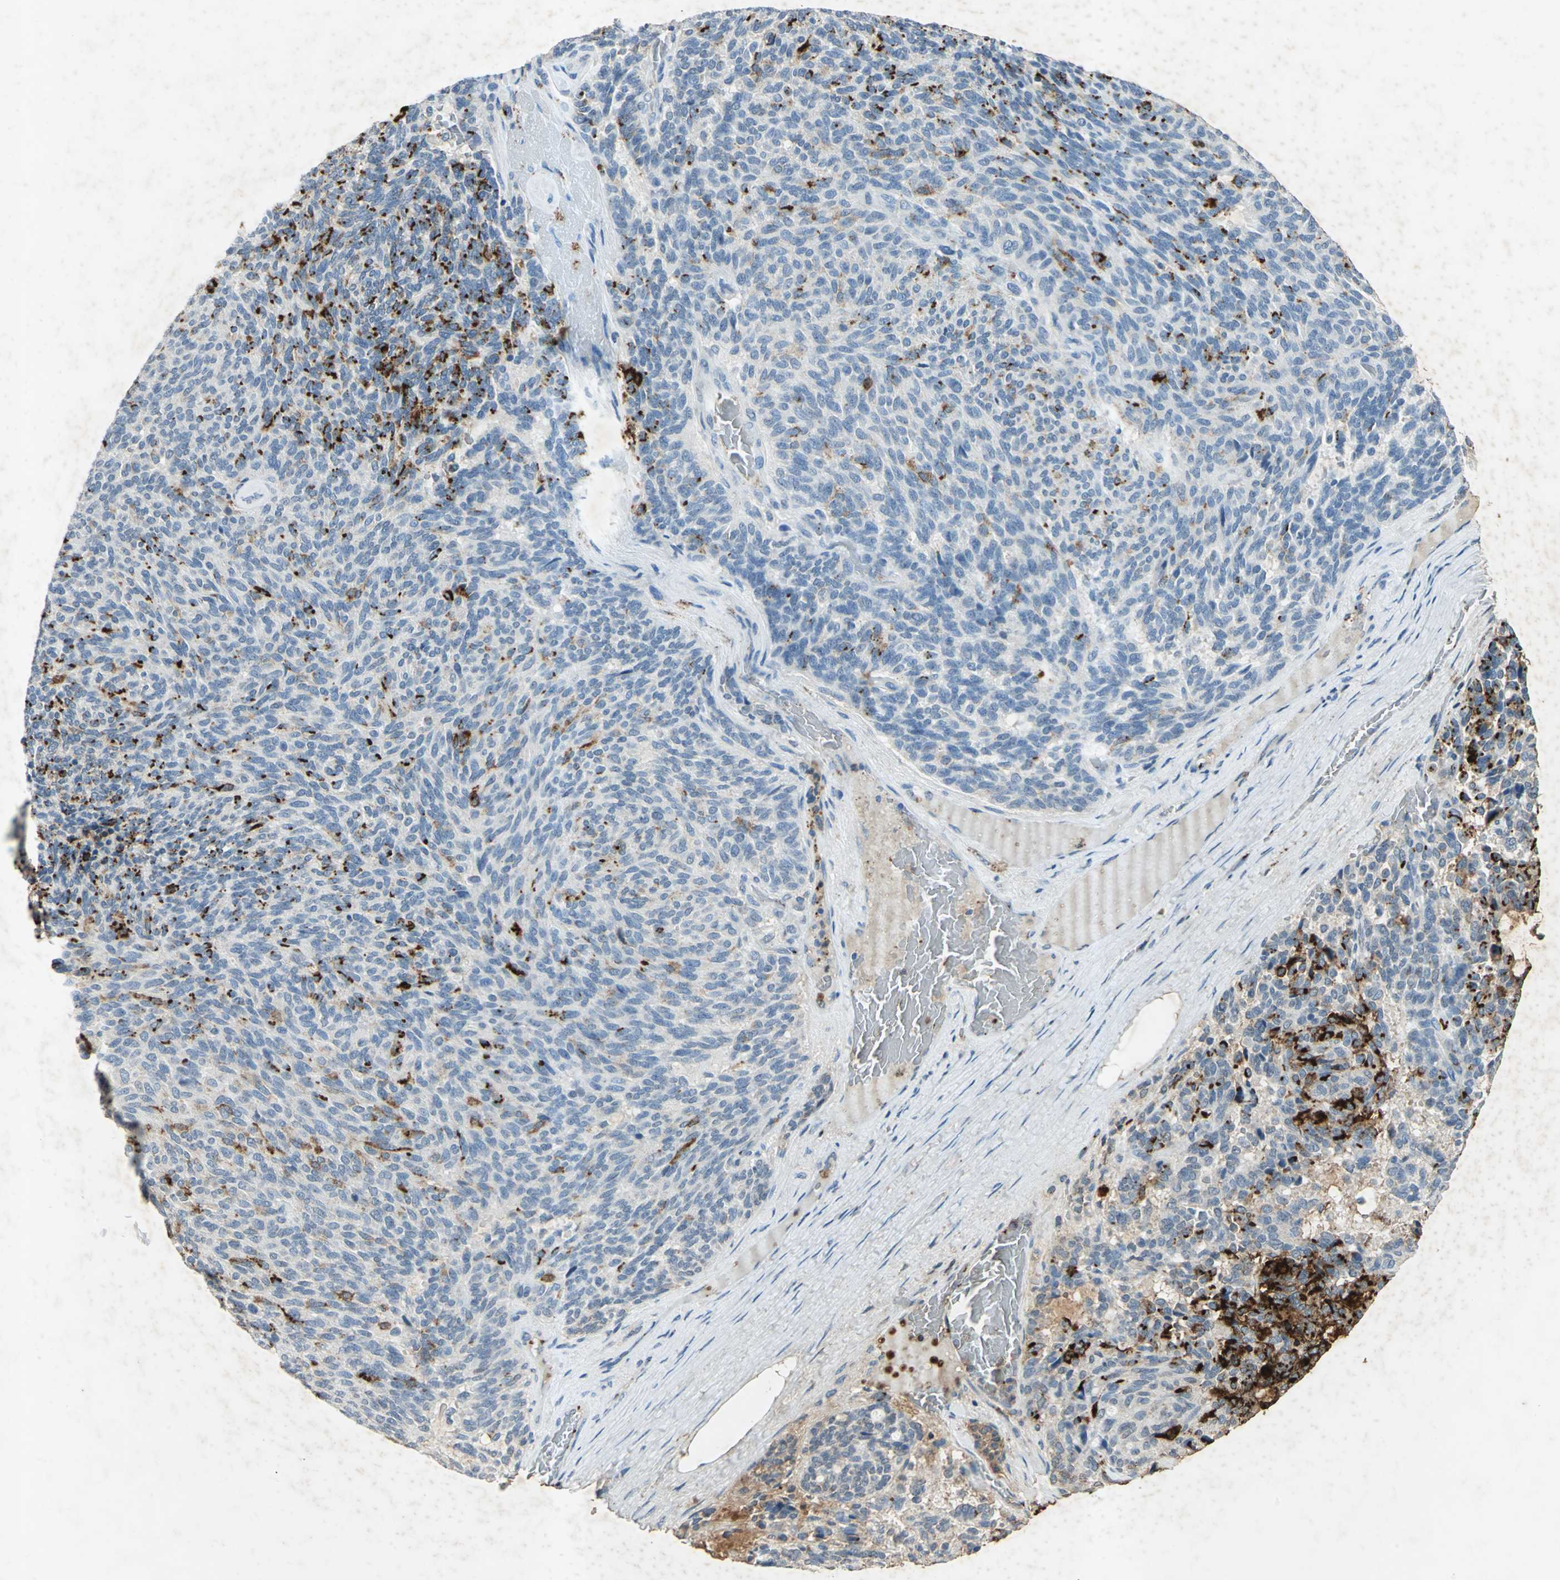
{"staining": {"intensity": "strong", "quantity": "<25%", "location": "cytoplasmic/membranous"}, "tissue": "carcinoid", "cell_type": "Tumor cells", "image_type": "cancer", "snomed": [{"axis": "morphology", "description": "Carcinoid, malignant, NOS"}, {"axis": "topography", "description": "Pancreas"}], "caption": "Tumor cells display medium levels of strong cytoplasmic/membranous expression in about <25% of cells in human carcinoid.", "gene": "CAMK2B", "patient": {"sex": "female", "age": 54}}